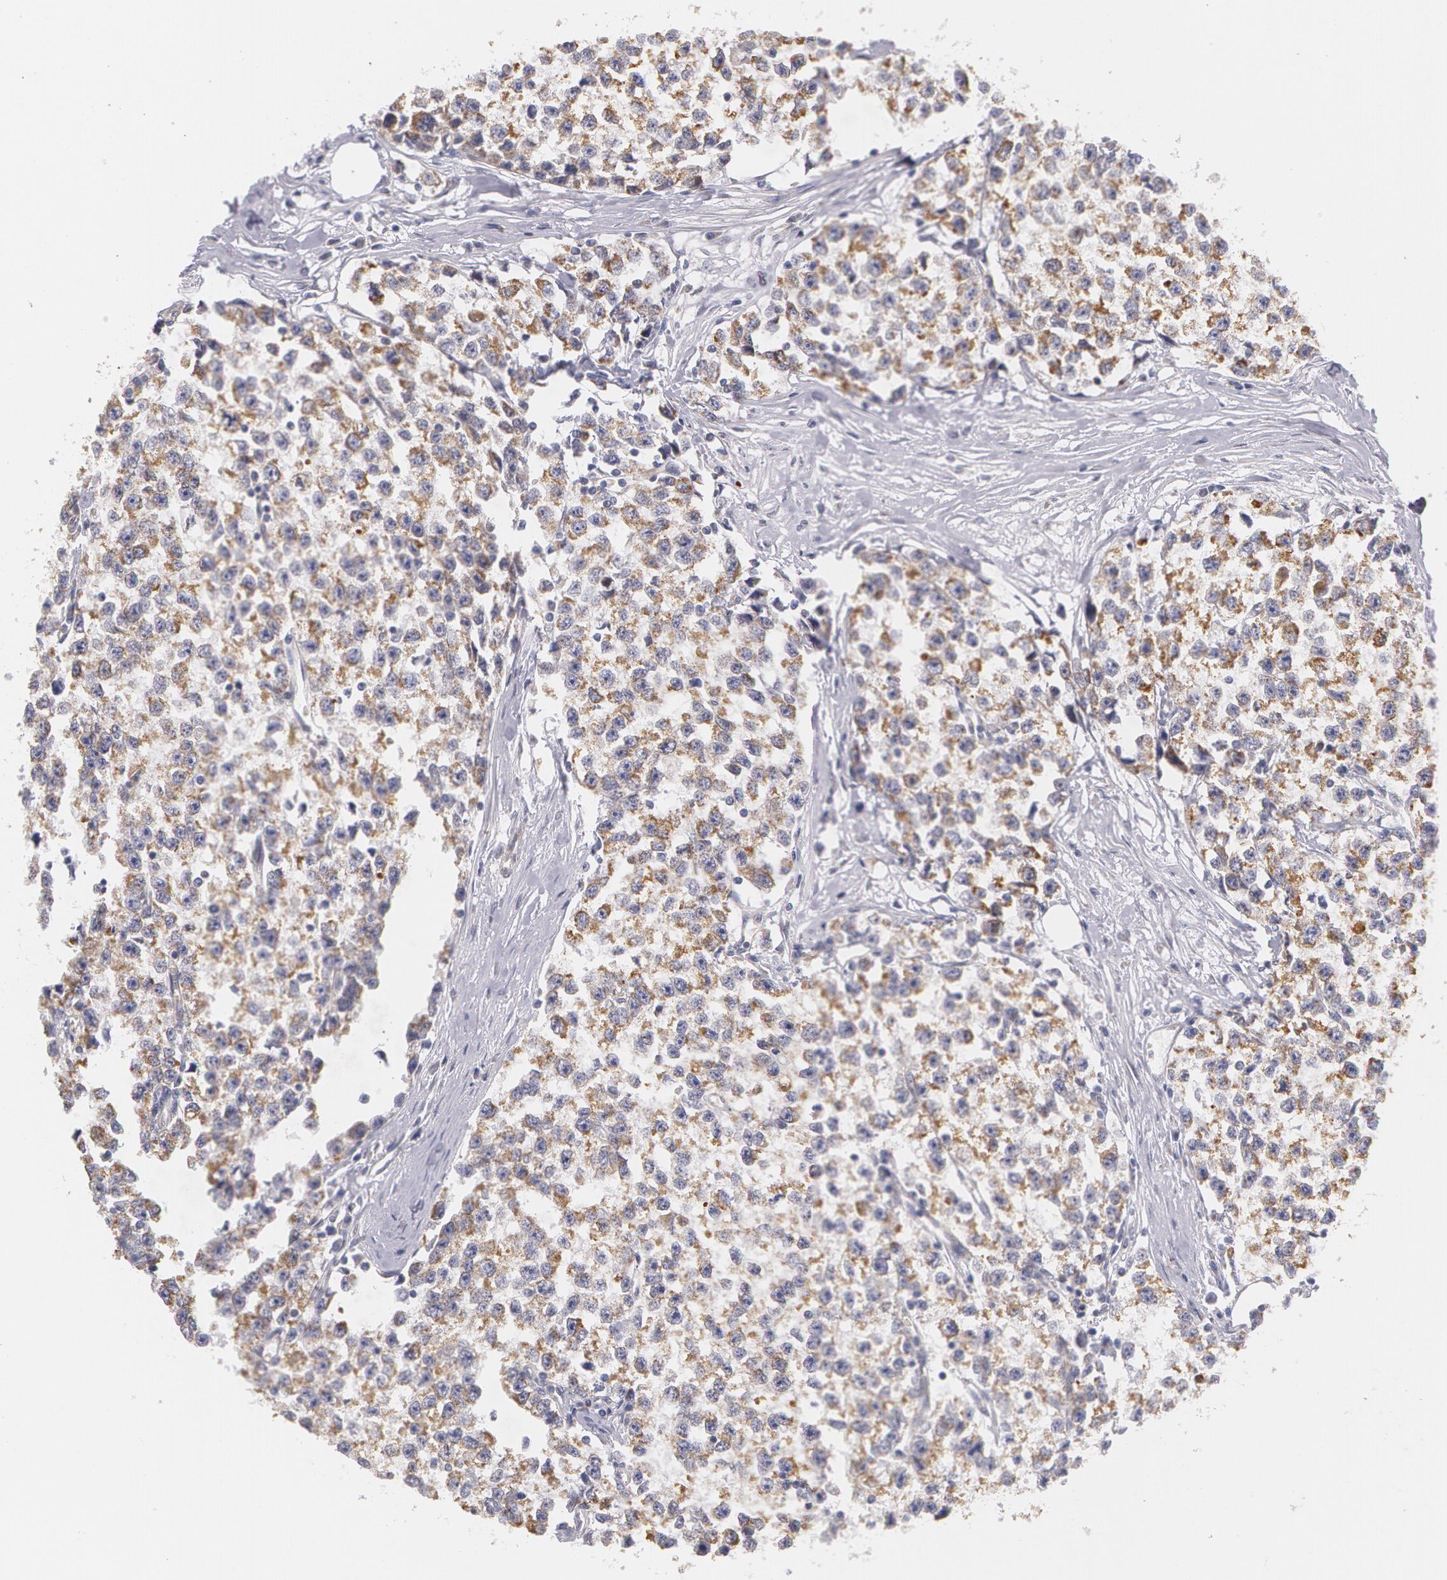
{"staining": {"intensity": "weak", "quantity": ">75%", "location": "cytoplasmic/membranous"}, "tissue": "testis cancer", "cell_type": "Tumor cells", "image_type": "cancer", "snomed": [{"axis": "morphology", "description": "Seminoma, NOS"}, {"axis": "morphology", "description": "Carcinoma, Embryonal, NOS"}, {"axis": "topography", "description": "Testis"}], "caption": "Protein staining of testis cancer (seminoma) tissue exhibits weak cytoplasmic/membranous positivity in about >75% of tumor cells.", "gene": "KRT18", "patient": {"sex": "male", "age": 30}}